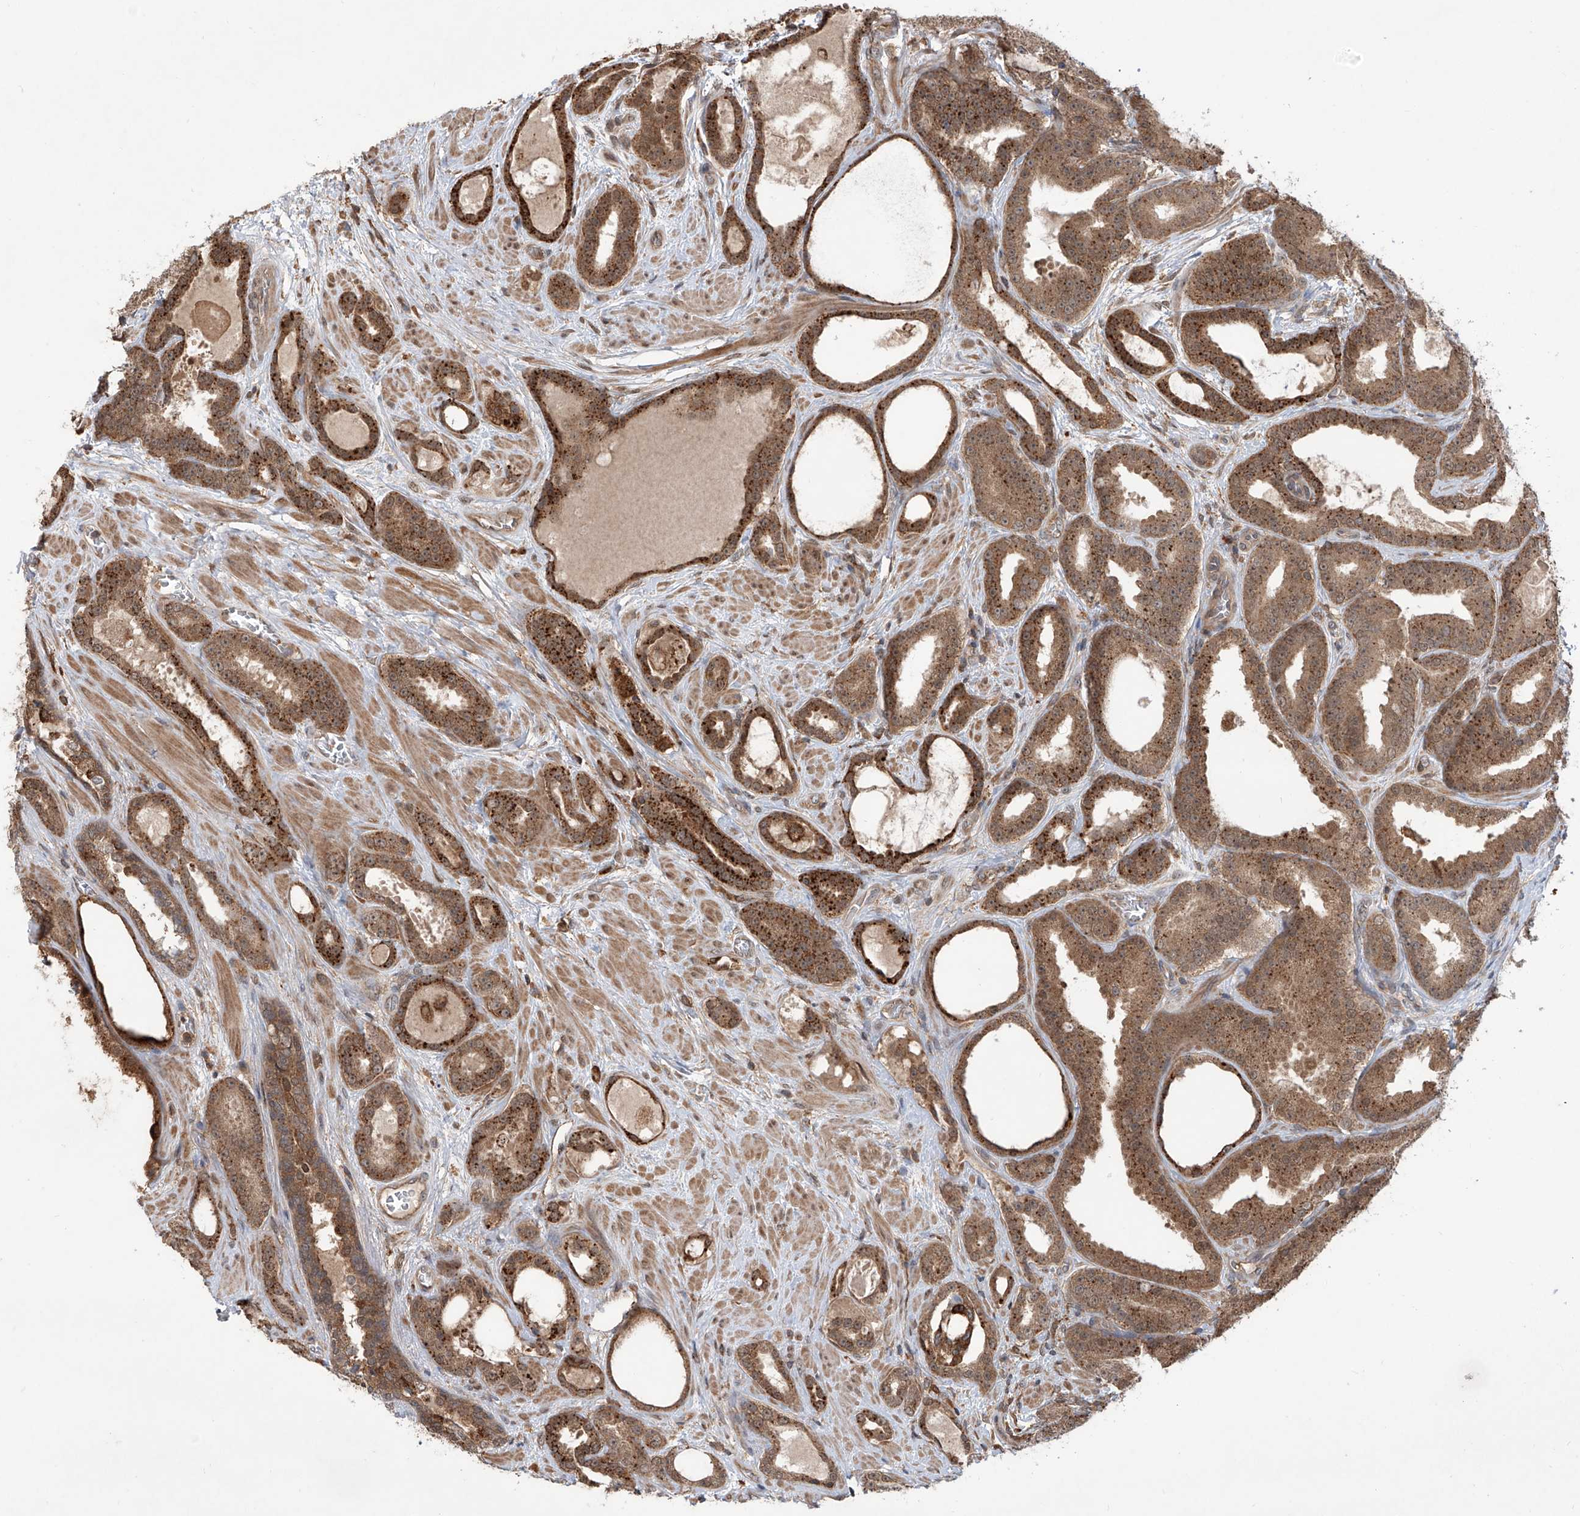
{"staining": {"intensity": "moderate", "quantity": ">75%", "location": "cytoplasmic/membranous,nuclear"}, "tissue": "prostate cancer", "cell_type": "Tumor cells", "image_type": "cancer", "snomed": [{"axis": "morphology", "description": "Adenocarcinoma, High grade"}, {"axis": "topography", "description": "Prostate"}], "caption": "Immunohistochemistry (IHC) of human adenocarcinoma (high-grade) (prostate) demonstrates medium levels of moderate cytoplasmic/membranous and nuclear expression in approximately >75% of tumor cells. (DAB (3,3'-diaminobenzidine) IHC with brightfield microscopy, high magnification).", "gene": "HOXC8", "patient": {"sex": "male", "age": 60}}